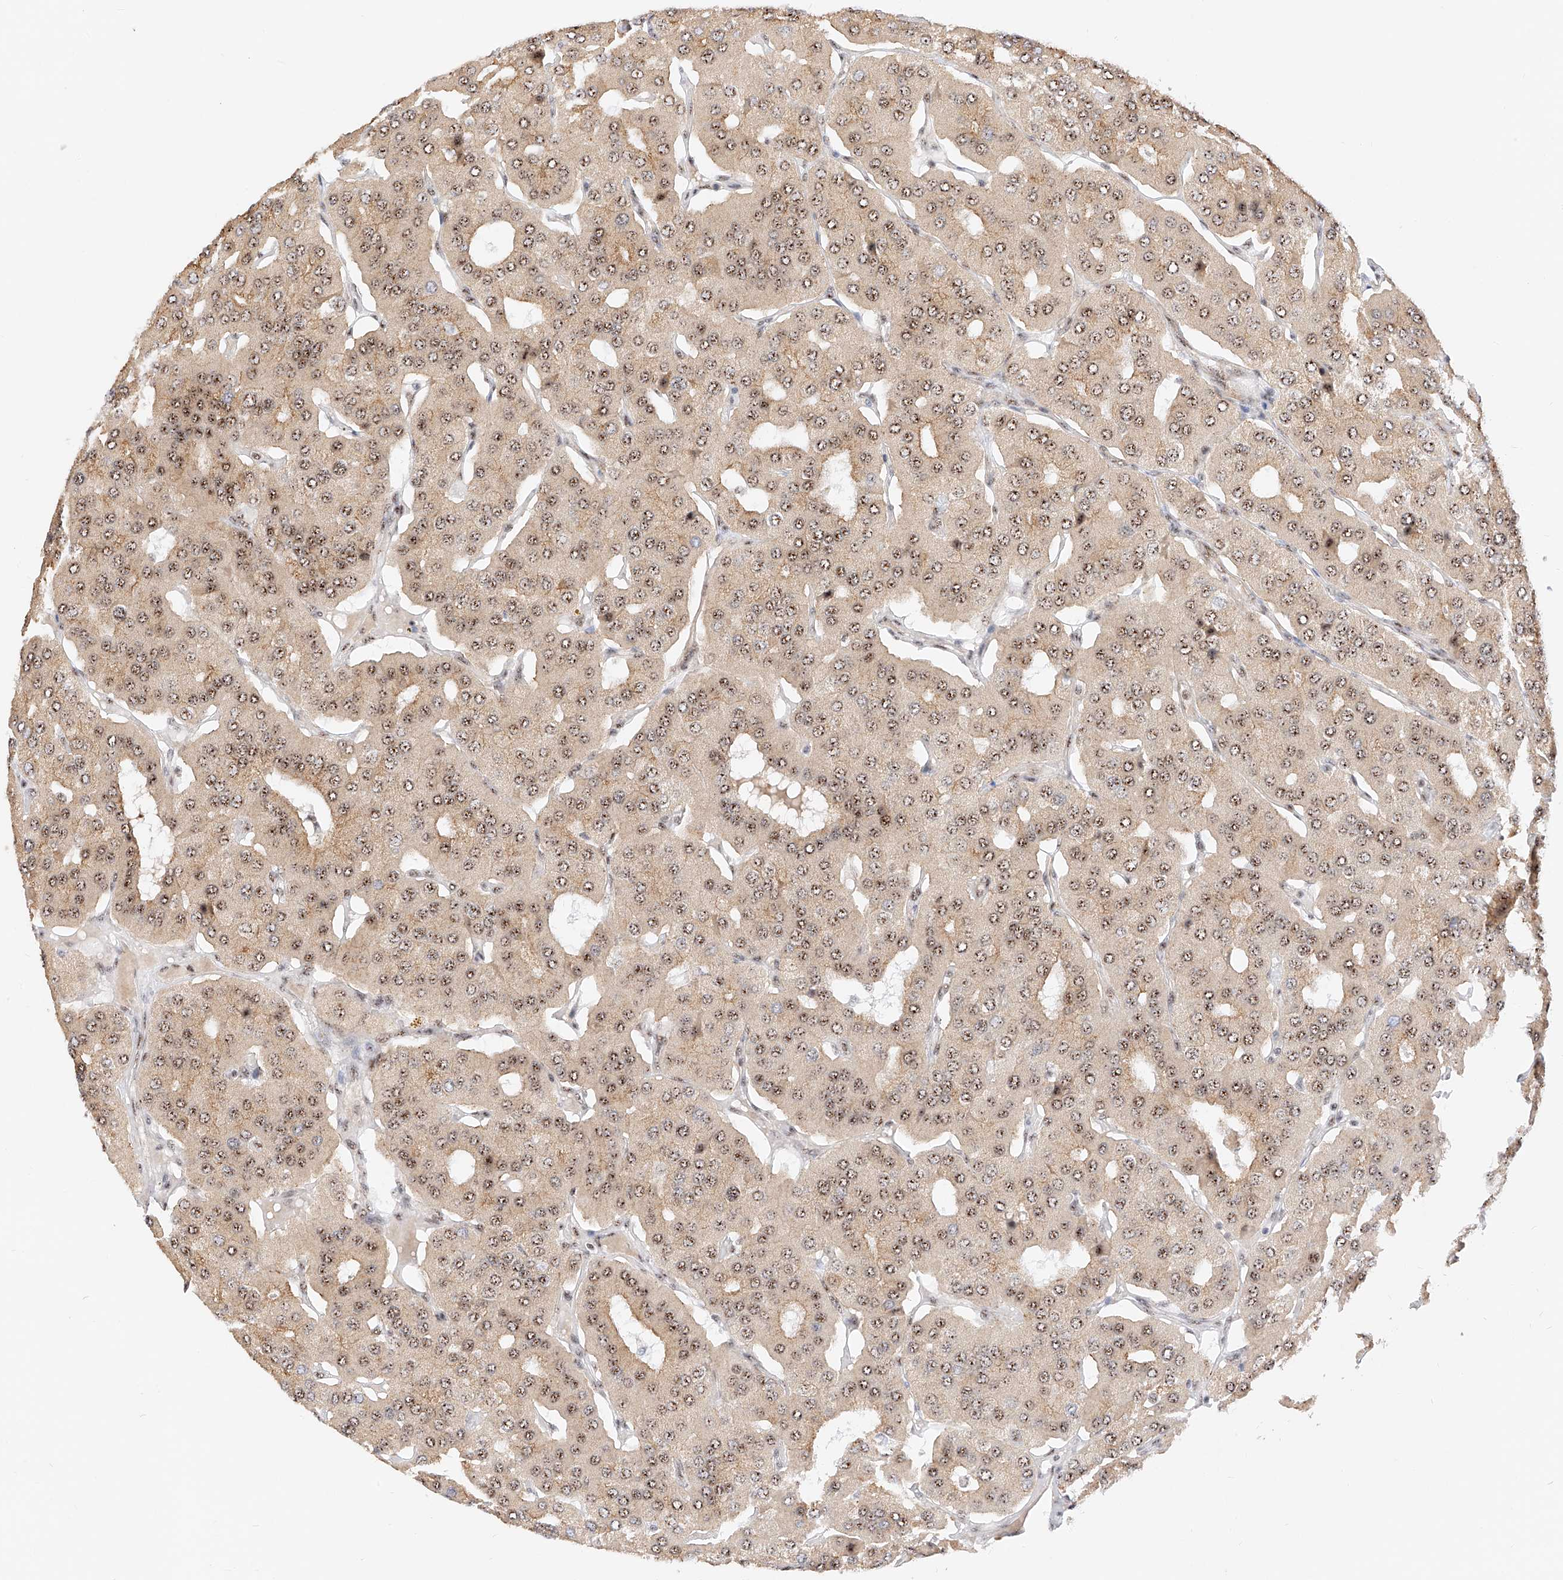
{"staining": {"intensity": "moderate", "quantity": ">75%", "location": "nuclear"}, "tissue": "parathyroid gland", "cell_type": "Glandular cells", "image_type": "normal", "snomed": [{"axis": "morphology", "description": "Normal tissue, NOS"}, {"axis": "morphology", "description": "Adenoma, NOS"}, {"axis": "topography", "description": "Parathyroid gland"}], "caption": "IHC (DAB (3,3'-diaminobenzidine)) staining of benign parathyroid gland exhibits moderate nuclear protein expression in approximately >75% of glandular cells. The protein of interest is shown in brown color, while the nuclei are stained blue.", "gene": "ATXN7L2", "patient": {"sex": "female", "age": 86}}